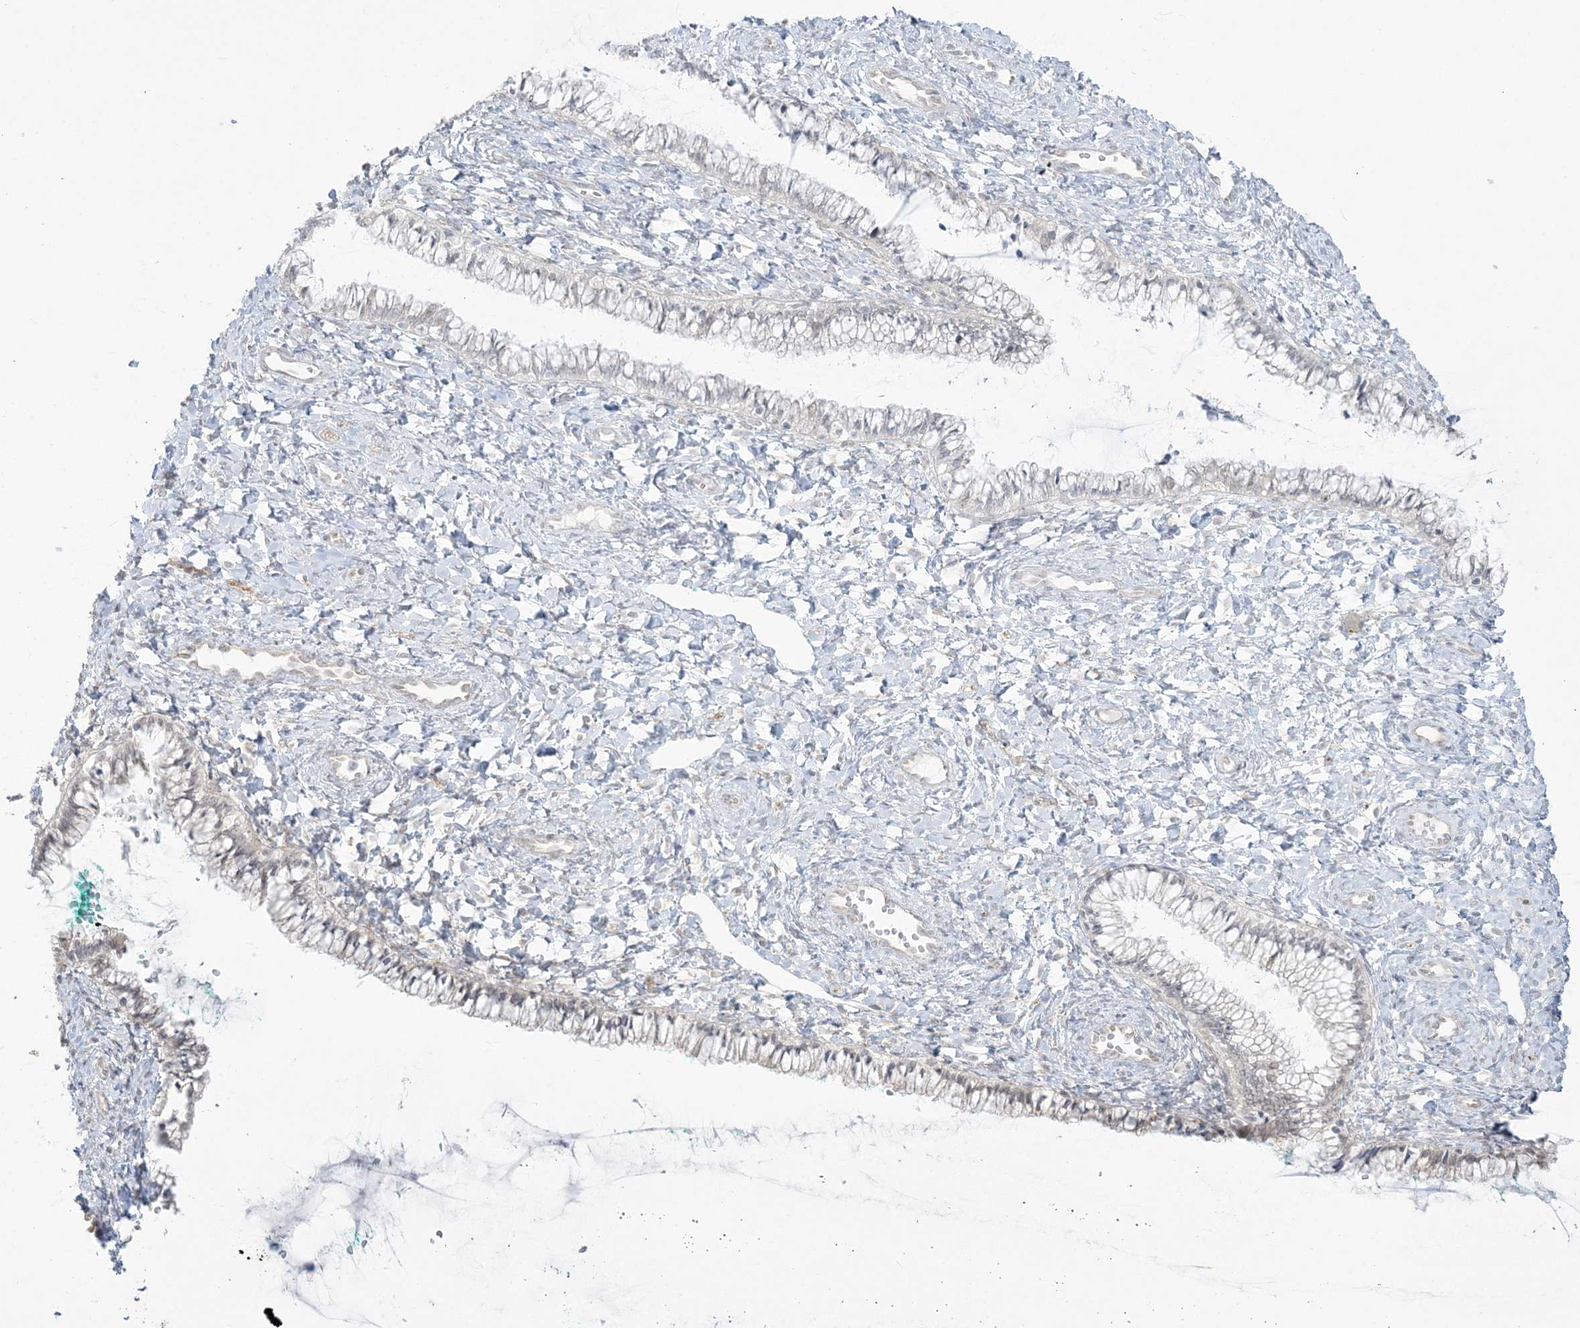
{"staining": {"intensity": "negative", "quantity": "none", "location": "none"}, "tissue": "cervix", "cell_type": "Glandular cells", "image_type": "normal", "snomed": [{"axis": "morphology", "description": "Normal tissue, NOS"}, {"axis": "morphology", "description": "Adenocarcinoma, NOS"}, {"axis": "topography", "description": "Cervix"}], "caption": "High power microscopy image of an immunohistochemistry (IHC) photomicrograph of unremarkable cervix, revealing no significant staining in glandular cells. (Immunohistochemistry, brightfield microscopy, high magnification).", "gene": "ZC3H6", "patient": {"sex": "female", "age": 29}}